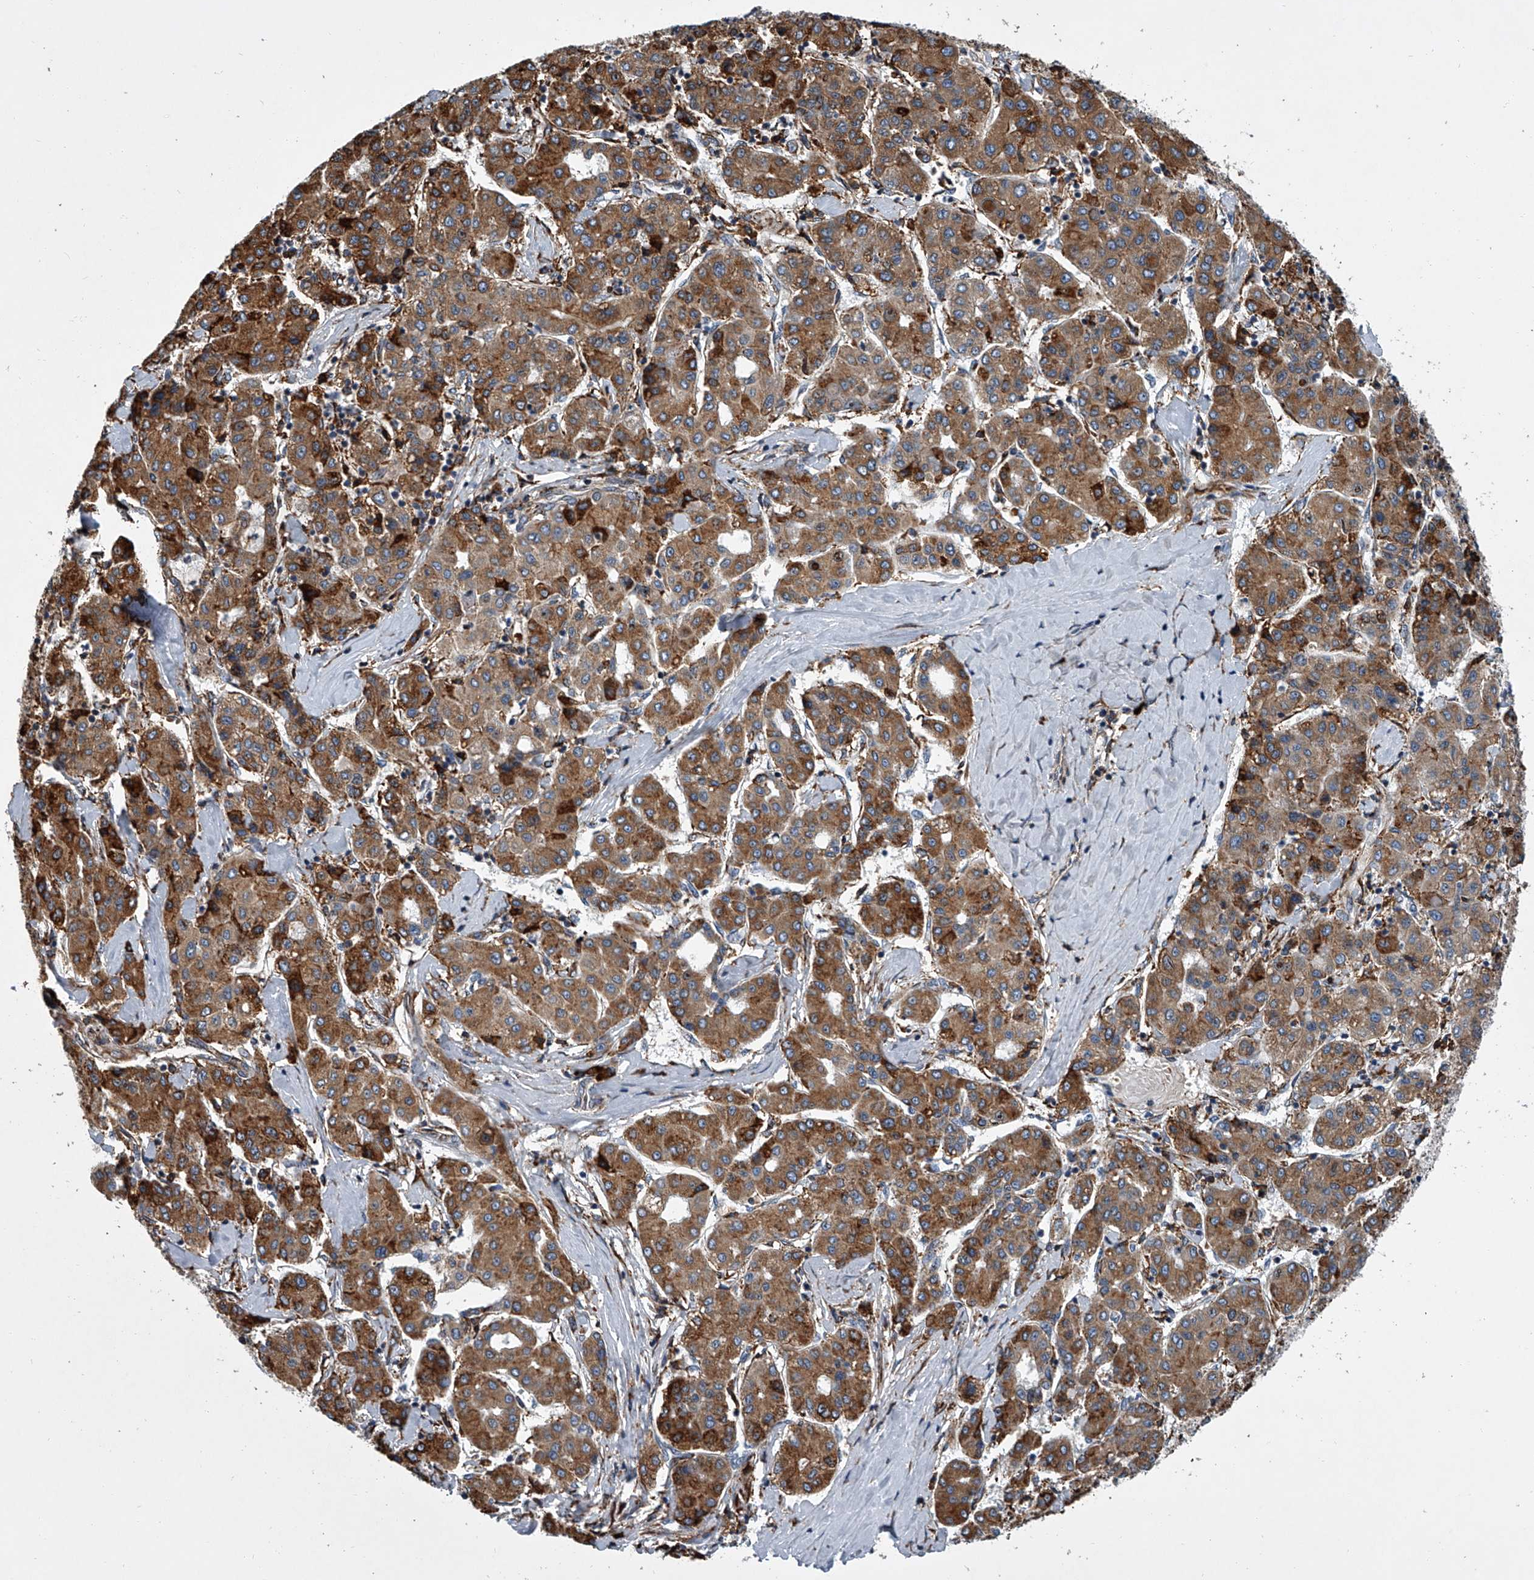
{"staining": {"intensity": "moderate", "quantity": ">75%", "location": "cytoplasmic/membranous"}, "tissue": "liver cancer", "cell_type": "Tumor cells", "image_type": "cancer", "snomed": [{"axis": "morphology", "description": "Carcinoma, Hepatocellular, NOS"}, {"axis": "topography", "description": "Liver"}], "caption": "Hepatocellular carcinoma (liver) stained with IHC displays moderate cytoplasmic/membranous staining in approximately >75% of tumor cells.", "gene": "TMEM63C", "patient": {"sex": "male", "age": 65}}